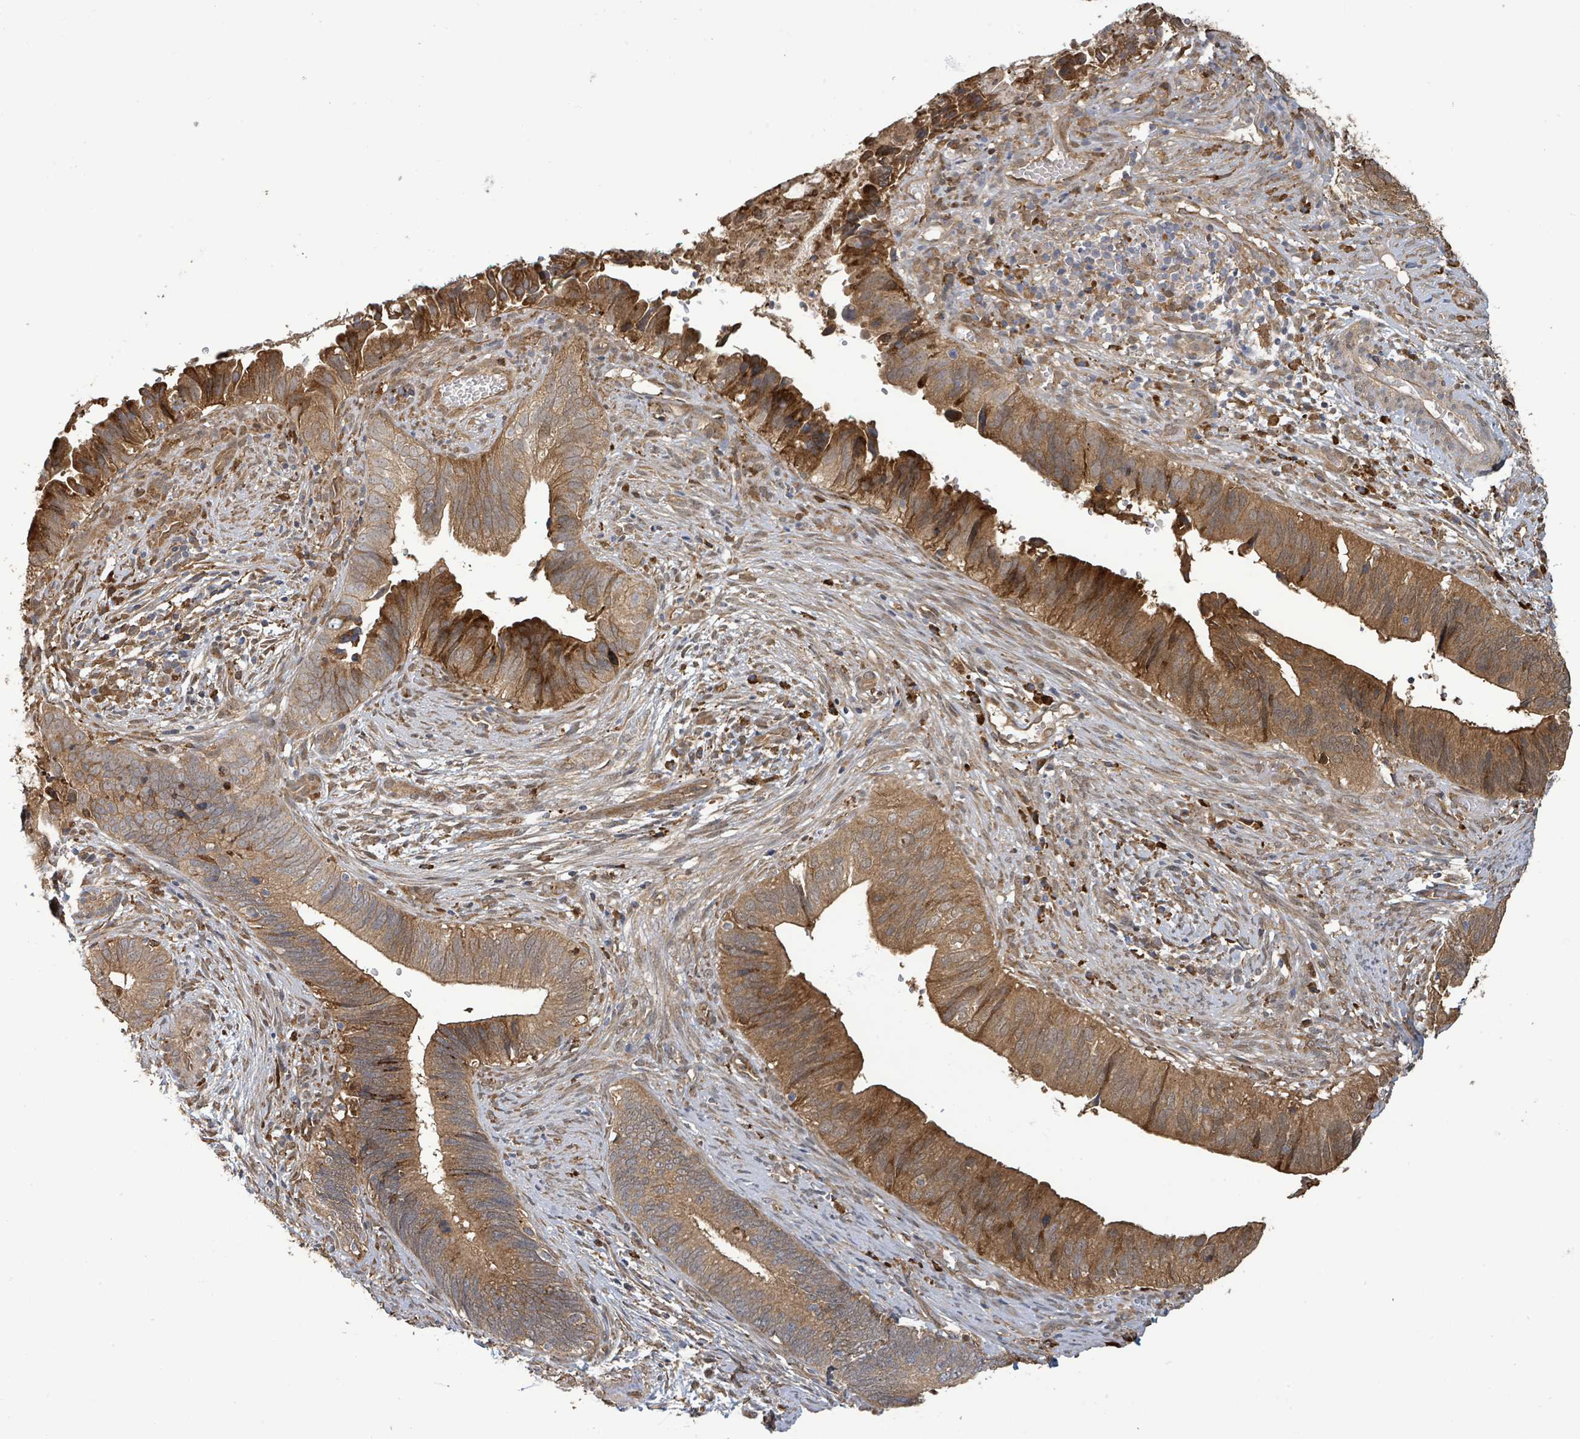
{"staining": {"intensity": "strong", "quantity": ">75%", "location": "cytoplasmic/membranous"}, "tissue": "cervical cancer", "cell_type": "Tumor cells", "image_type": "cancer", "snomed": [{"axis": "morphology", "description": "Adenocarcinoma, NOS"}, {"axis": "topography", "description": "Cervix"}], "caption": "Adenocarcinoma (cervical) stained for a protein demonstrates strong cytoplasmic/membranous positivity in tumor cells.", "gene": "ARPIN", "patient": {"sex": "female", "age": 42}}